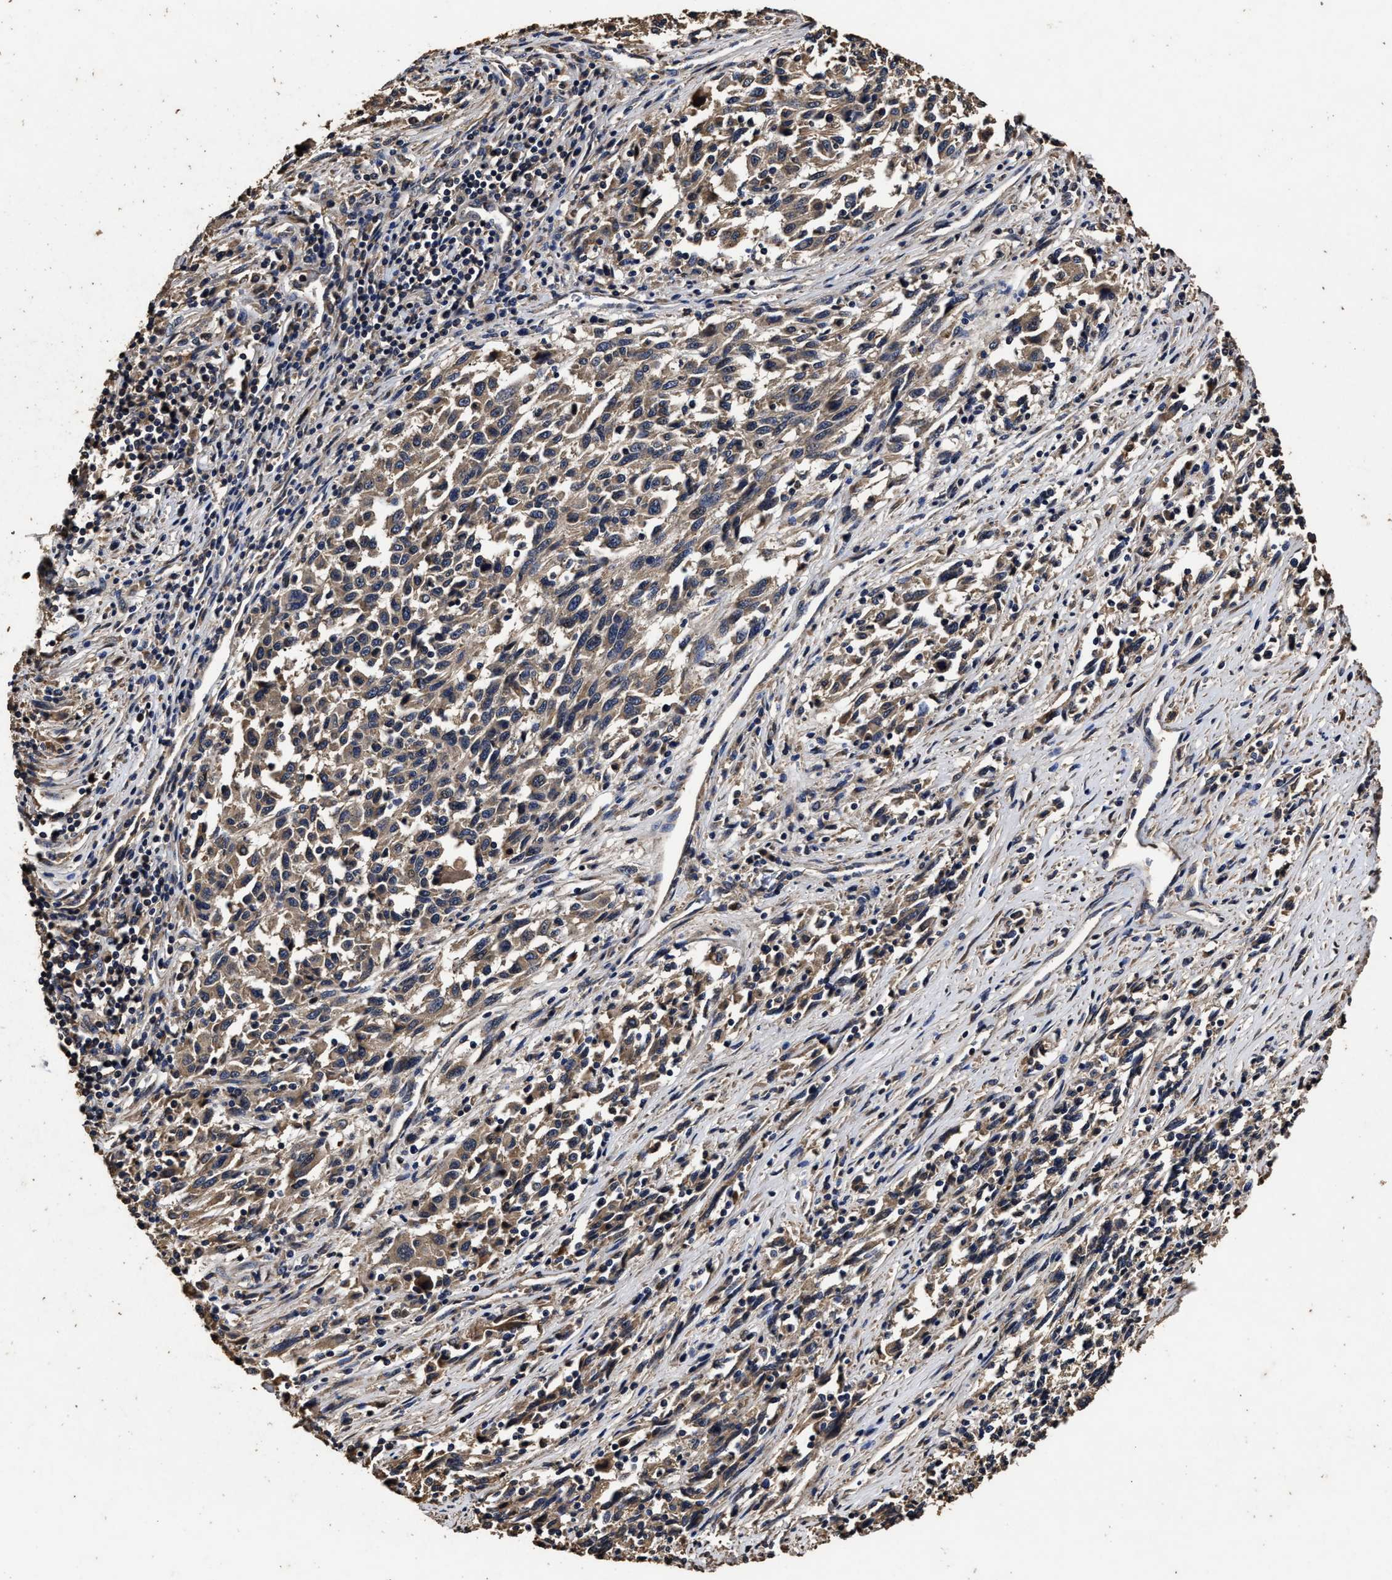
{"staining": {"intensity": "weak", "quantity": ">75%", "location": "cytoplasmic/membranous"}, "tissue": "melanoma", "cell_type": "Tumor cells", "image_type": "cancer", "snomed": [{"axis": "morphology", "description": "Malignant melanoma, Metastatic site"}, {"axis": "topography", "description": "Lymph node"}], "caption": "Weak cytoplasmic/membranous expression for a protein is seen in about >75% of tumor cells of malignant melanoma (metastatic site) using immunohistochemistry (IHC).", "gene": "PPM1K", "patient": {"sex": "male", "age": 61}}